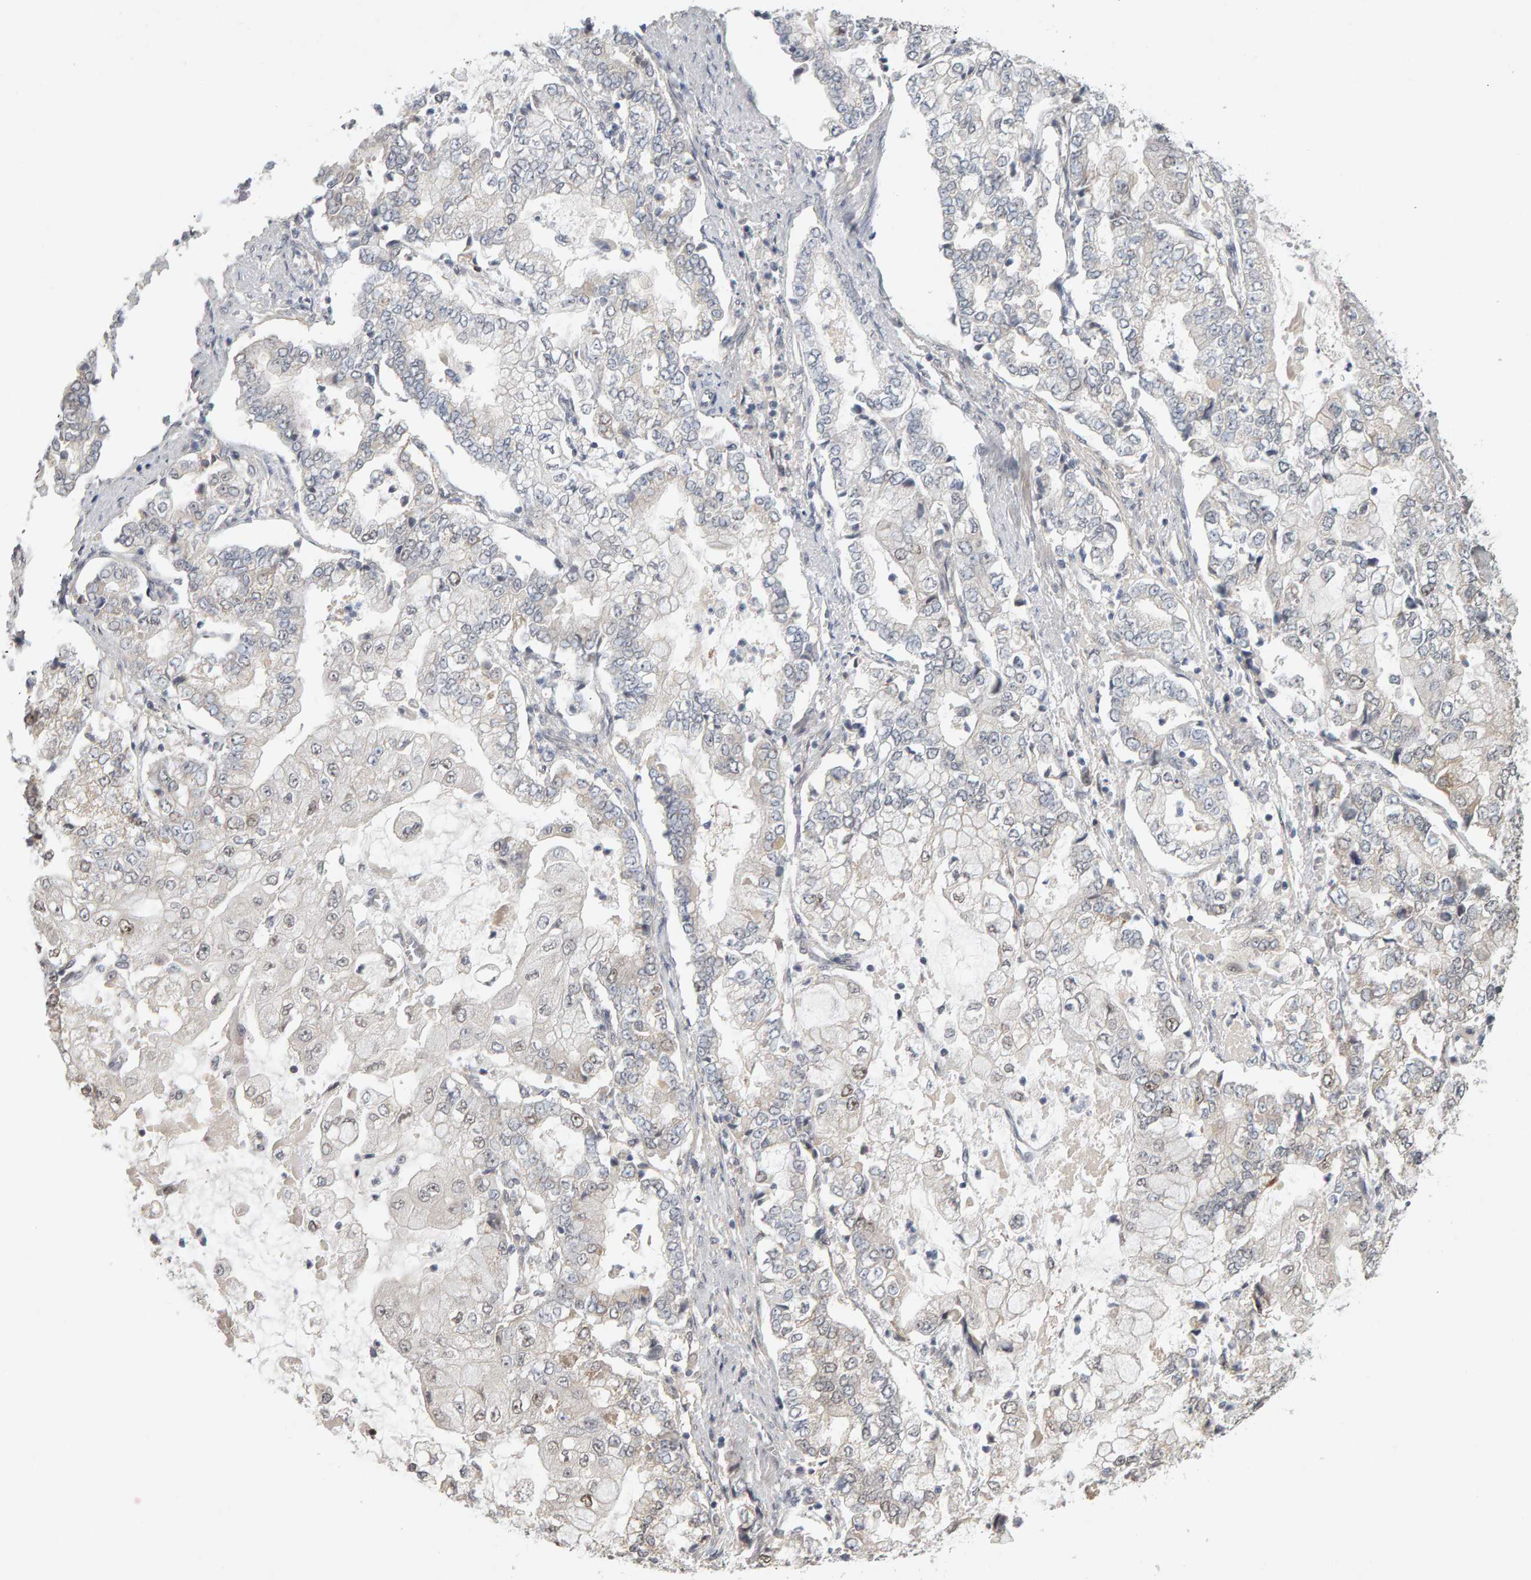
{"staining": {"intensity": "weak", "quantity": "<25%", "location": "nuclear"}, "tissue": "stomach cancer", "cell_type": "Tumor cells", "image_type": "cancer", "snomed": [{"axis": "morphology", "description": "Adenocarcinoma, NOS"}, {"axis": "topography", "description": "Stomach"}], "caption": "This is an immunohistochemistry histopathology image of human stomach cancer (adenocarcinoma). There is no staining in tumor cells.", "gene": "CDCA5", "patient": {"sex": "male", "age": 76}}